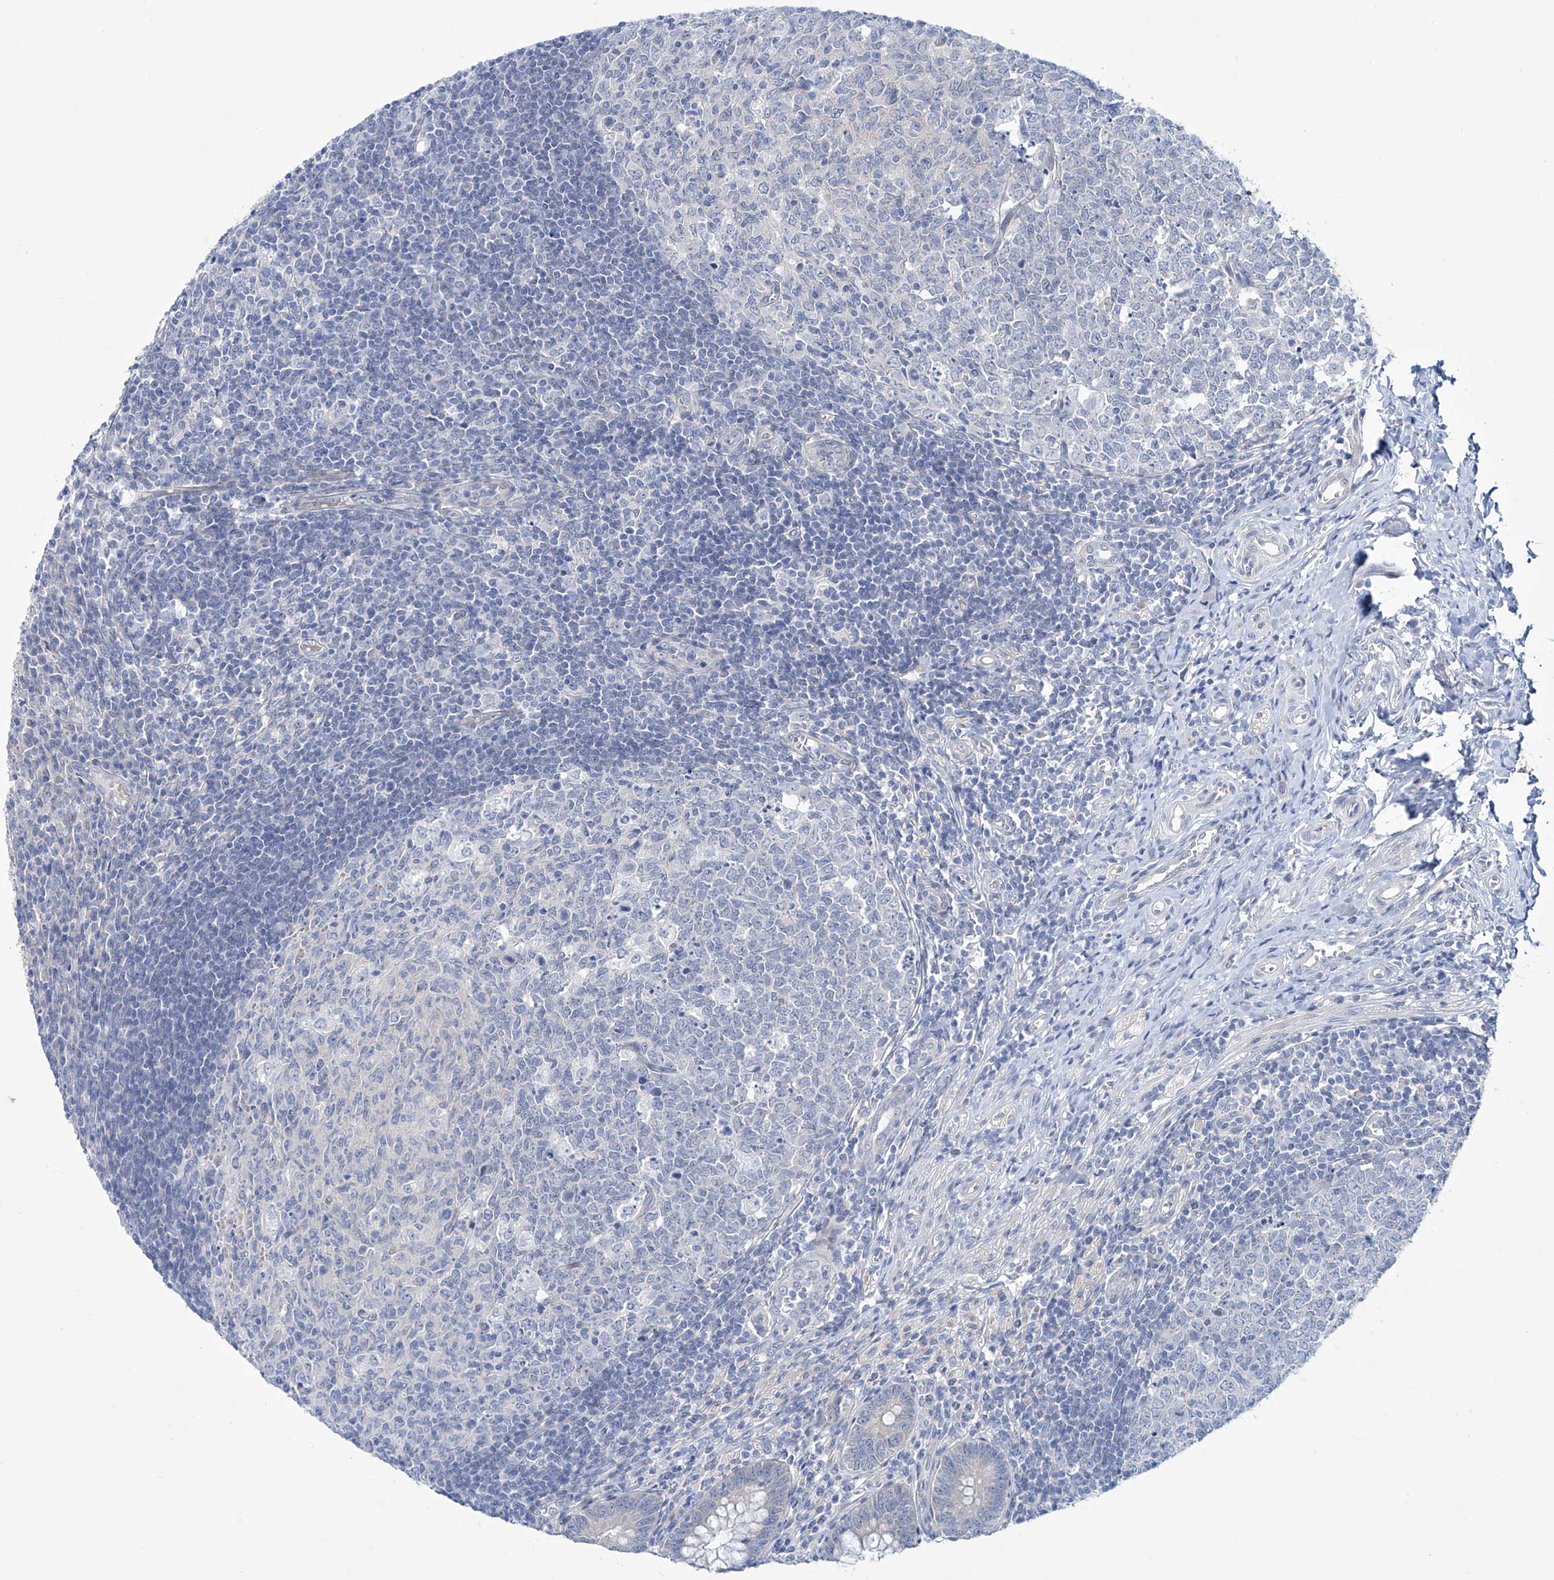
{"staining": {"intensity": "weak", "quantity": "25%-75%", "location": "cytoplasmic/membranous"}, "tissue": "appendix", "cell_type": "Glandular cells", "image_type": "normal", "snomed": [{"axis": "morphology", "description": "Normal tissue, NOS"}, {"axis": "topography", "description": "Appendix"}], "caption": "The image demonstrates staining of normal appendix, revealing weak cytoplasmic/membranous protein positivity (brown color) within glandular cells. (brown staining indicates protein expression, while blue staining denotes nuclei).", "gene": "TRIM60", "patient": {"sex": "male", "age": 14}}